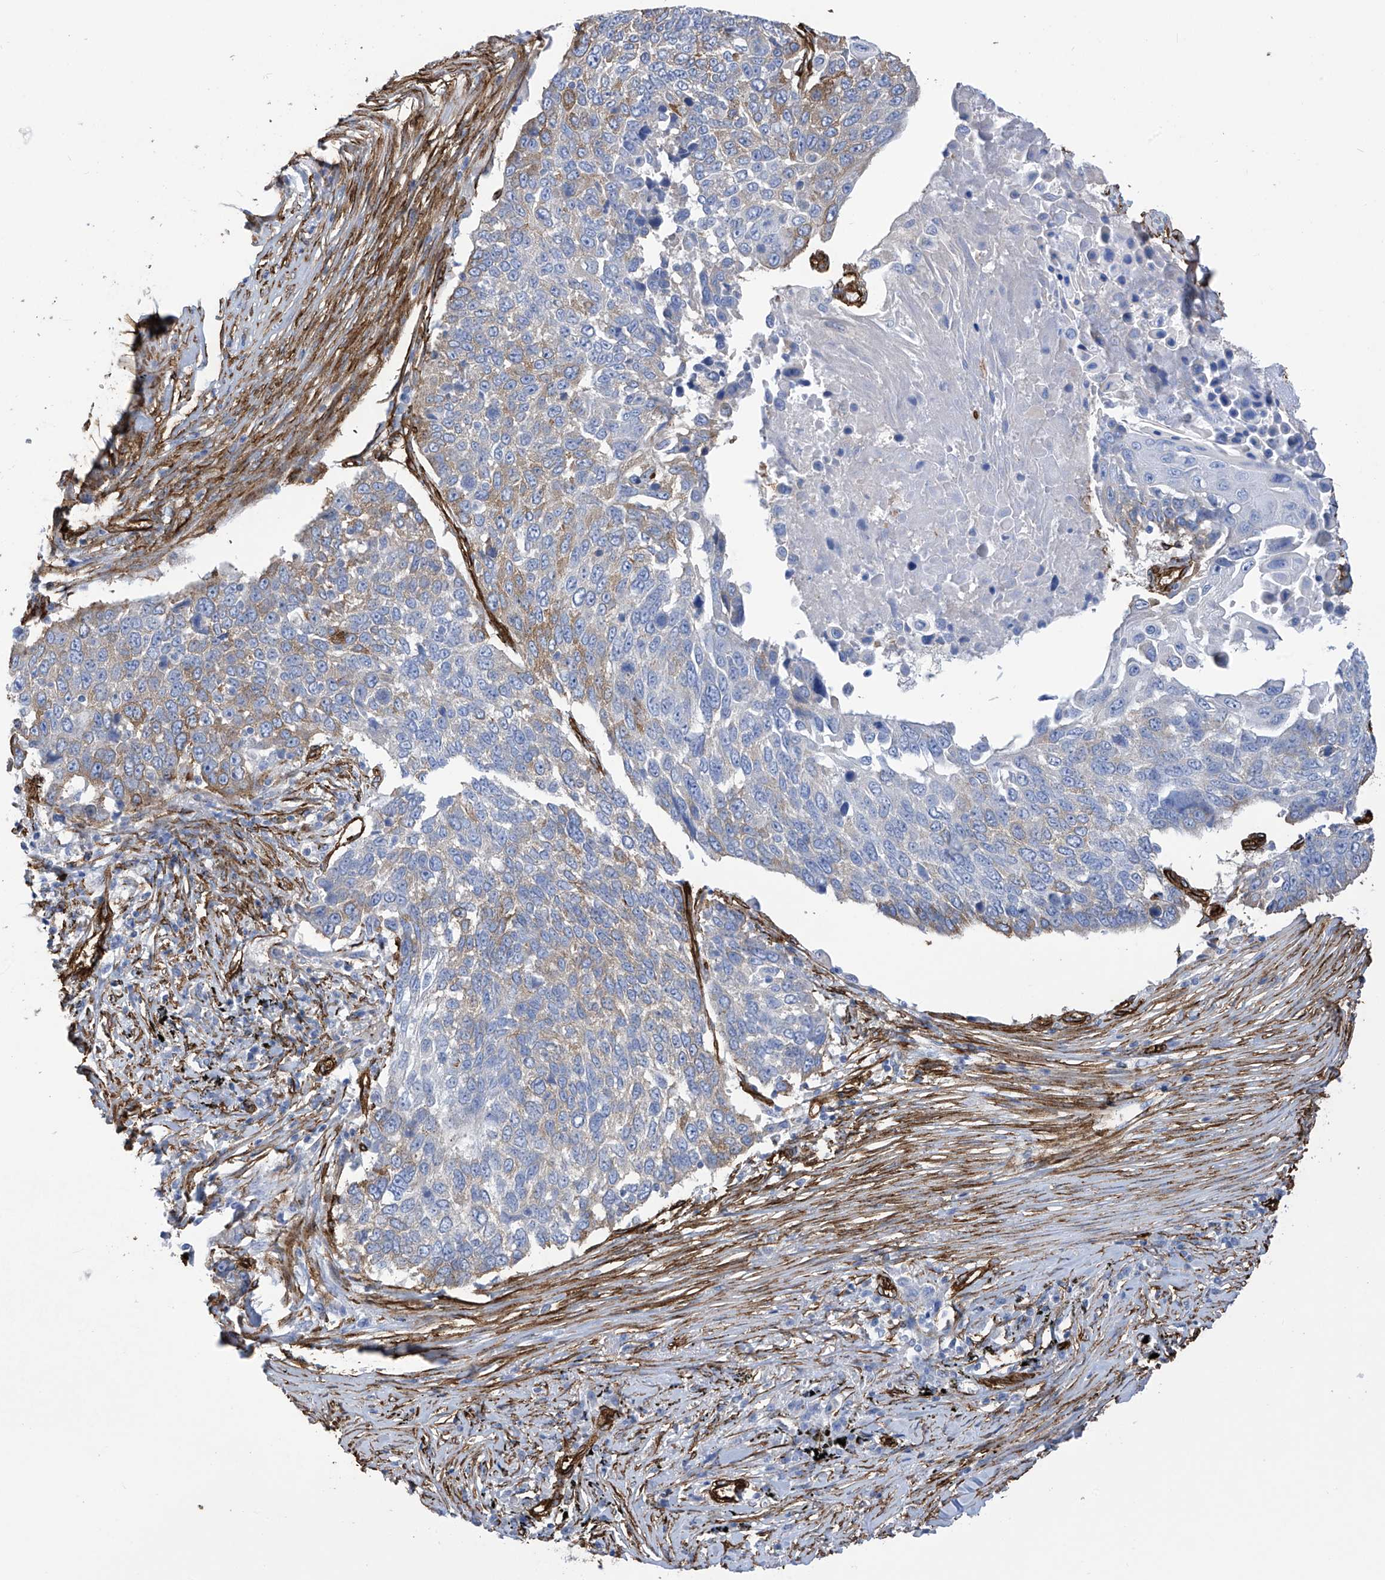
{"staining": {"intensity": "moderate", "quantity": "<25%", "location": "cytoplasmic/membranous"}, "tissue": "lung cancer", "cell_type": "Tumor cells", "image_type": "cancer", "snomed": [{"axis": "morphology", "description": "Squamous cell carcinoma, NOS"}, {"axis": "topography", "description": "Lung"}], "caption": "Immunohistochemistry photomicrograph of human lung cancer (squamous cell carcinoma) stained for a protein (brown), which displays low levels of moderate cytoplasmic/membranous positivity in approximately <25% of tumor cells.", "gene": "UBTD1", "patient": {"sex": "male", "age": 66}}